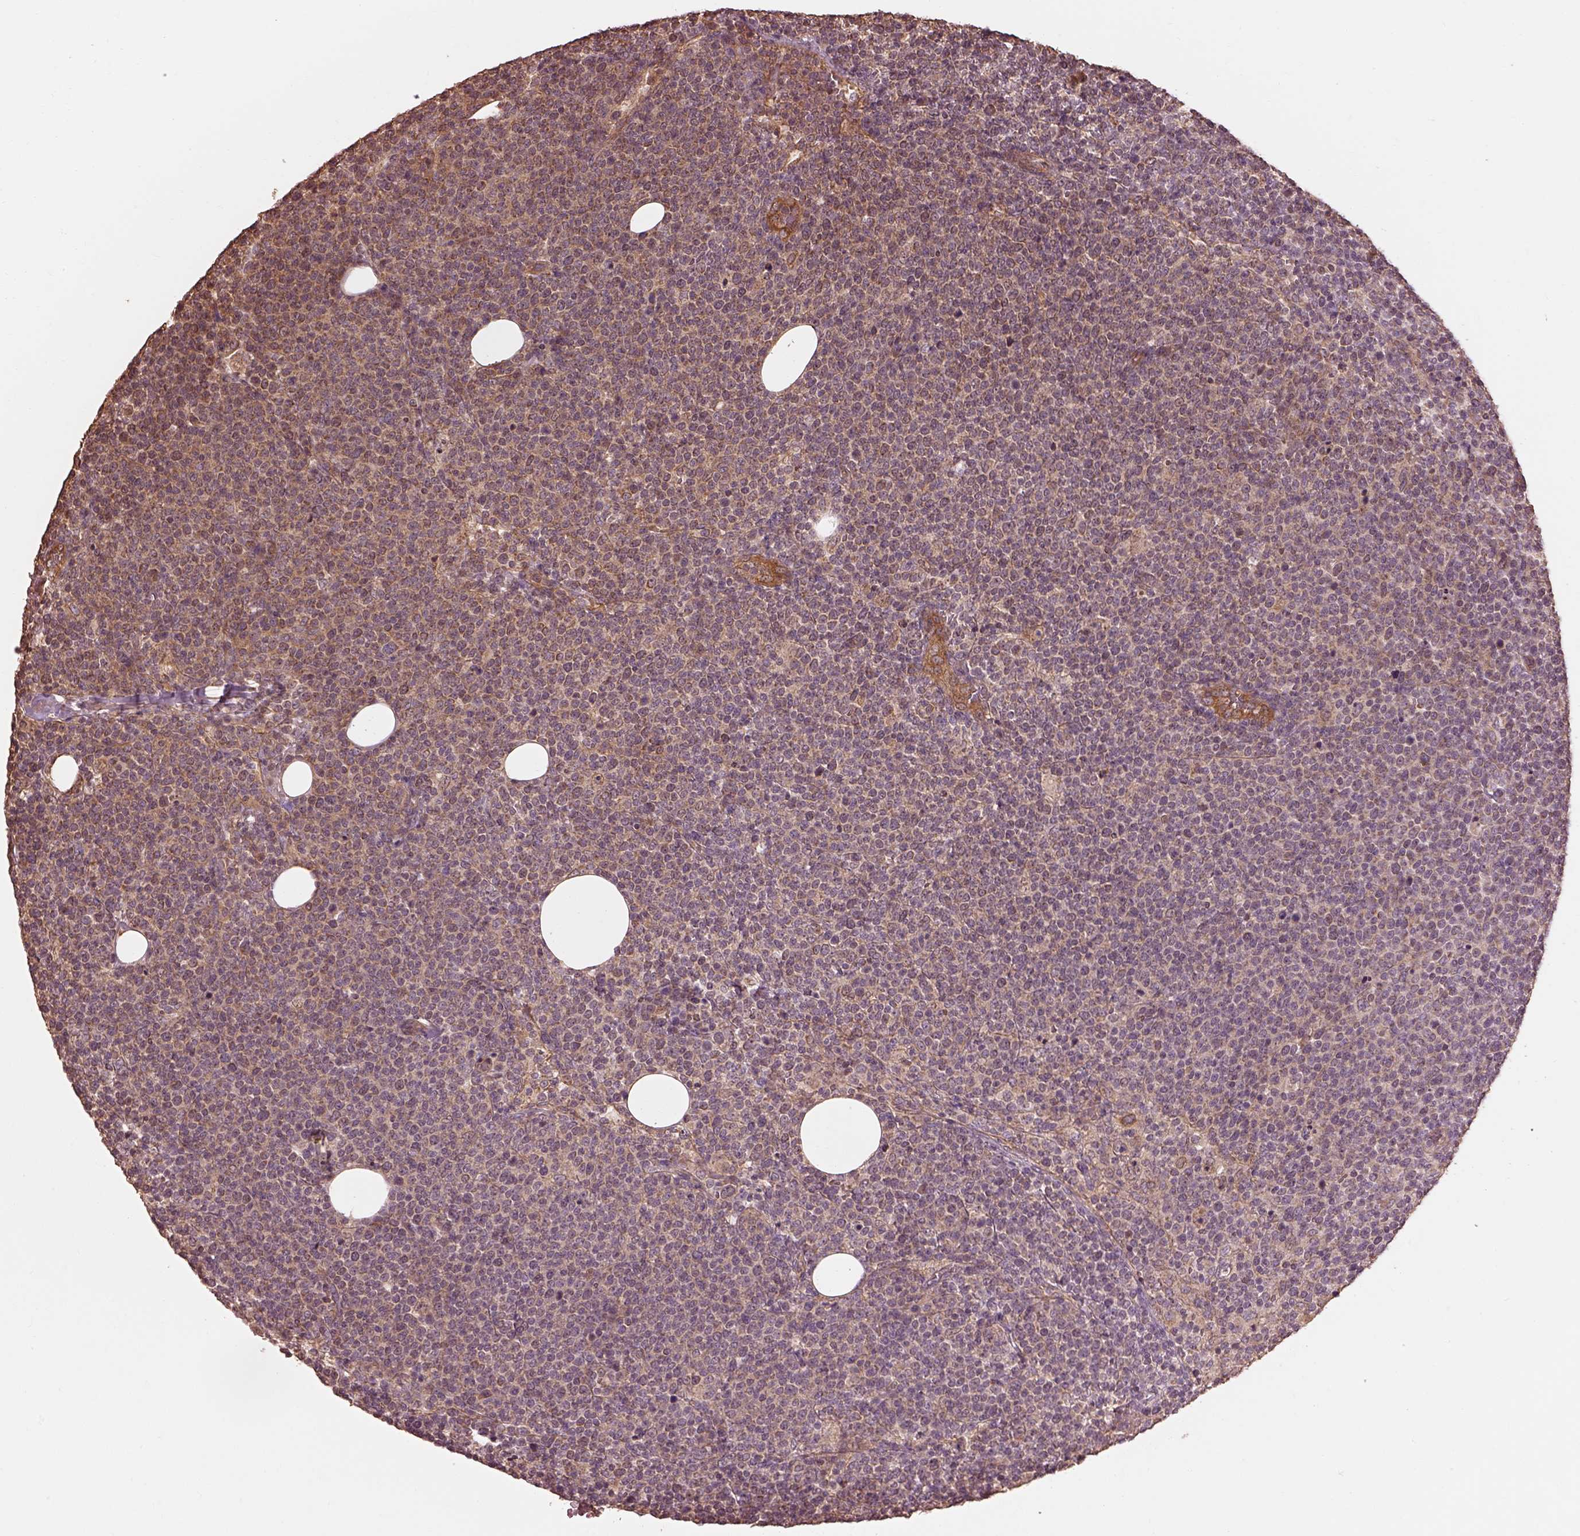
{"staining": {"intensity": "weak", "quantity": "<25%", "location": "cytoplasmic/membranous"}, "tissue": "lymphoma", "cell_type": "Tumor cells", "image_type": "cancer", "snomed": [{"axis": "morphology", "description": "Malignant lymphoma, non-Hodgkin's type, High grade"}, {"axis": "topography", "description": "Lymph node"}], "caption": "Immunohistochemical staining of malignant lymphoma, non-Hodgkin's type (high-grade) exhibits no significant staining in tumor cells.", "gene": "METTL4", "patient": {"sex": "male", "age": 61}}